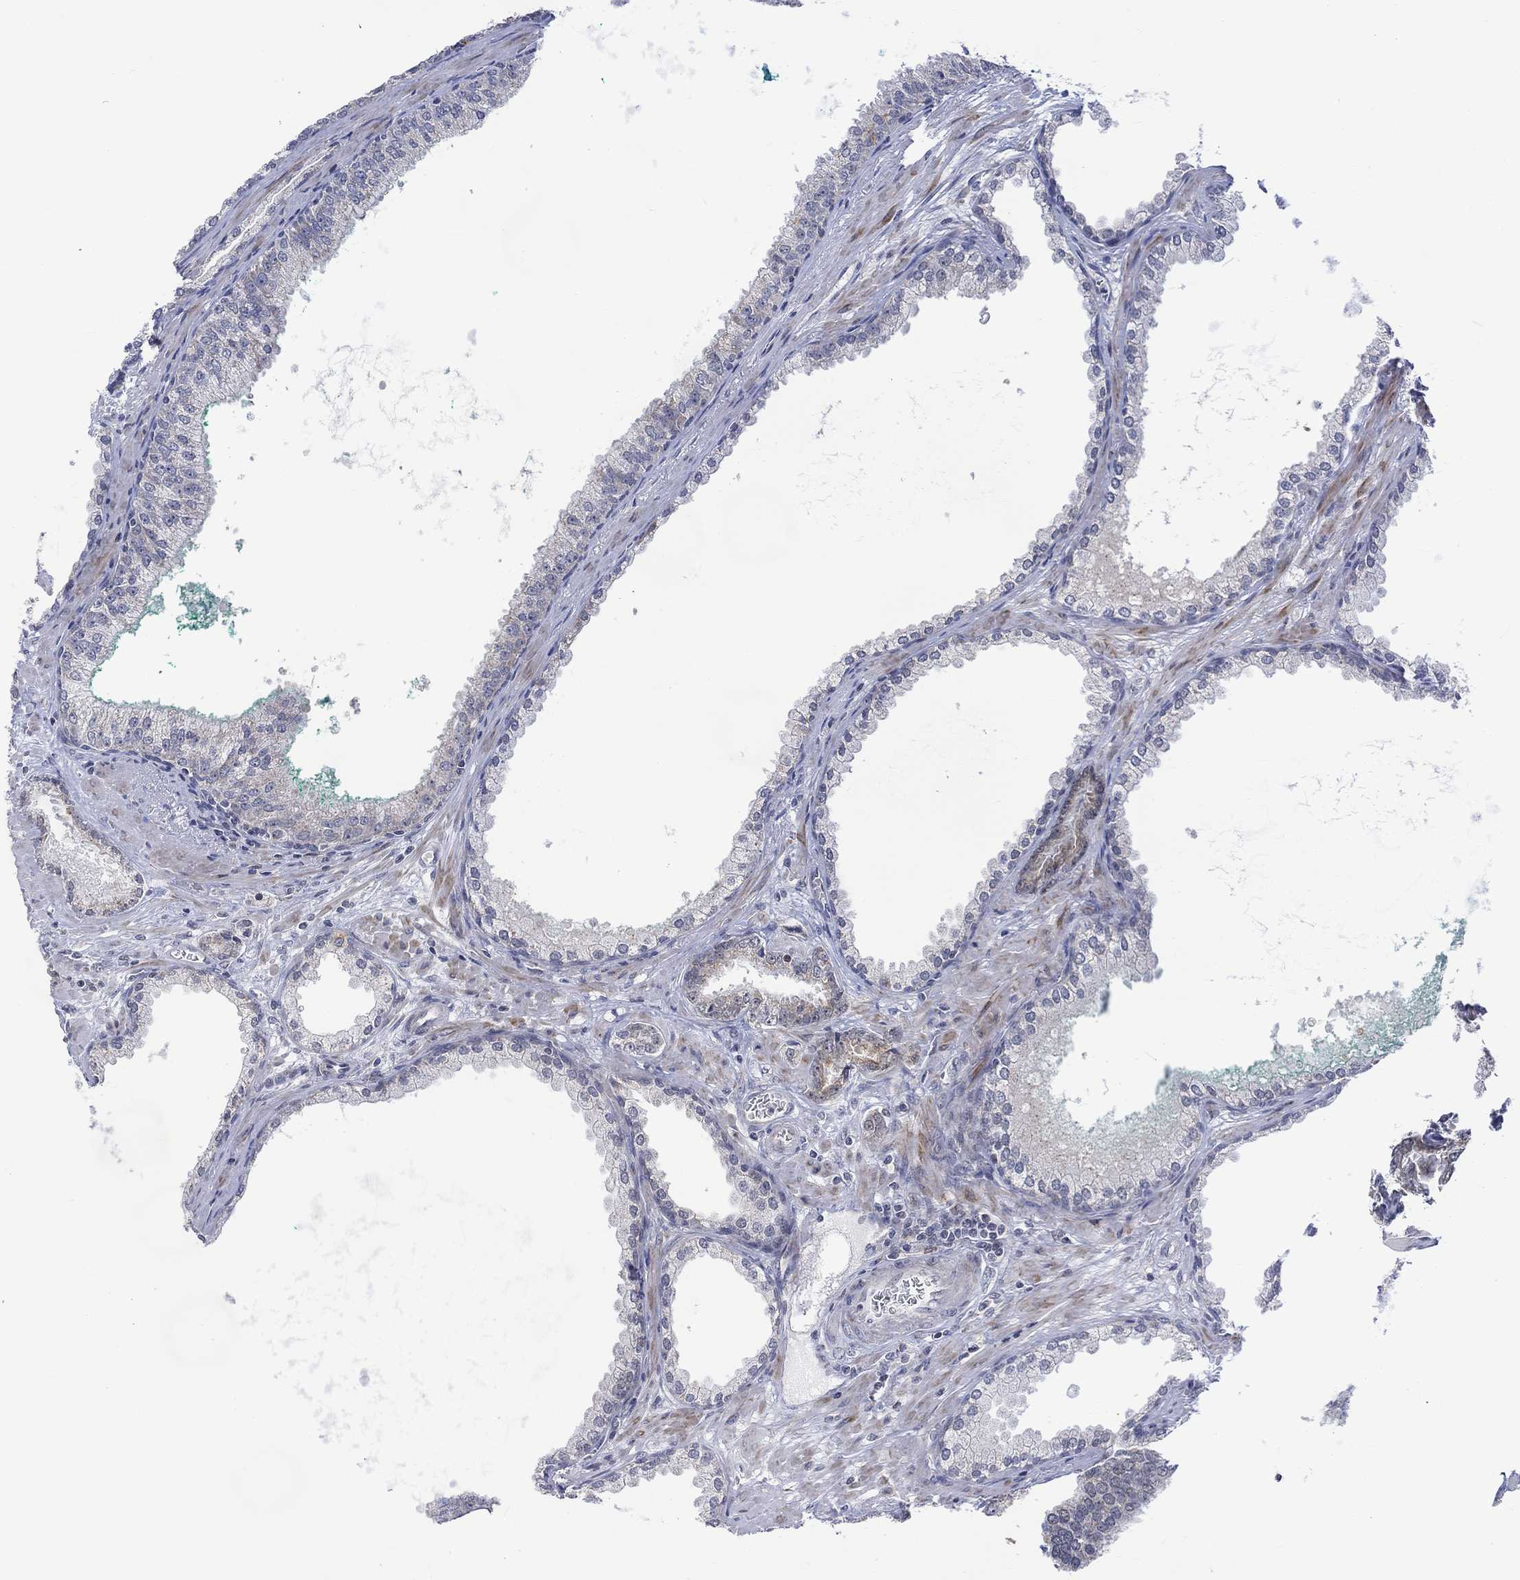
{"staining": {"intensity": "negative", "quantity": "none", "location": "none"}, "tissue": "prostate cancer", "cell_type": "Tumor cells", "image_type": "cancer", "snomed": [{"axis": "morphology", "description": "Adenocarcinoma, NOS"}, {"axis": "topography", "description": "Prostate"}], "caption": "DAB immunohistochemical staining of human prostate cancer (adenocarcinoma) reveals no significant positivity in tumor cells. (Stains: DAB (3,3'-diaminobenzidine) immunohistochemistry with hematoxylin counter stain, Microscopy: brightfield microscopy at high magnification).", "gene": "SLC48A1", "patient": {"sex": "male", "age": 67}}